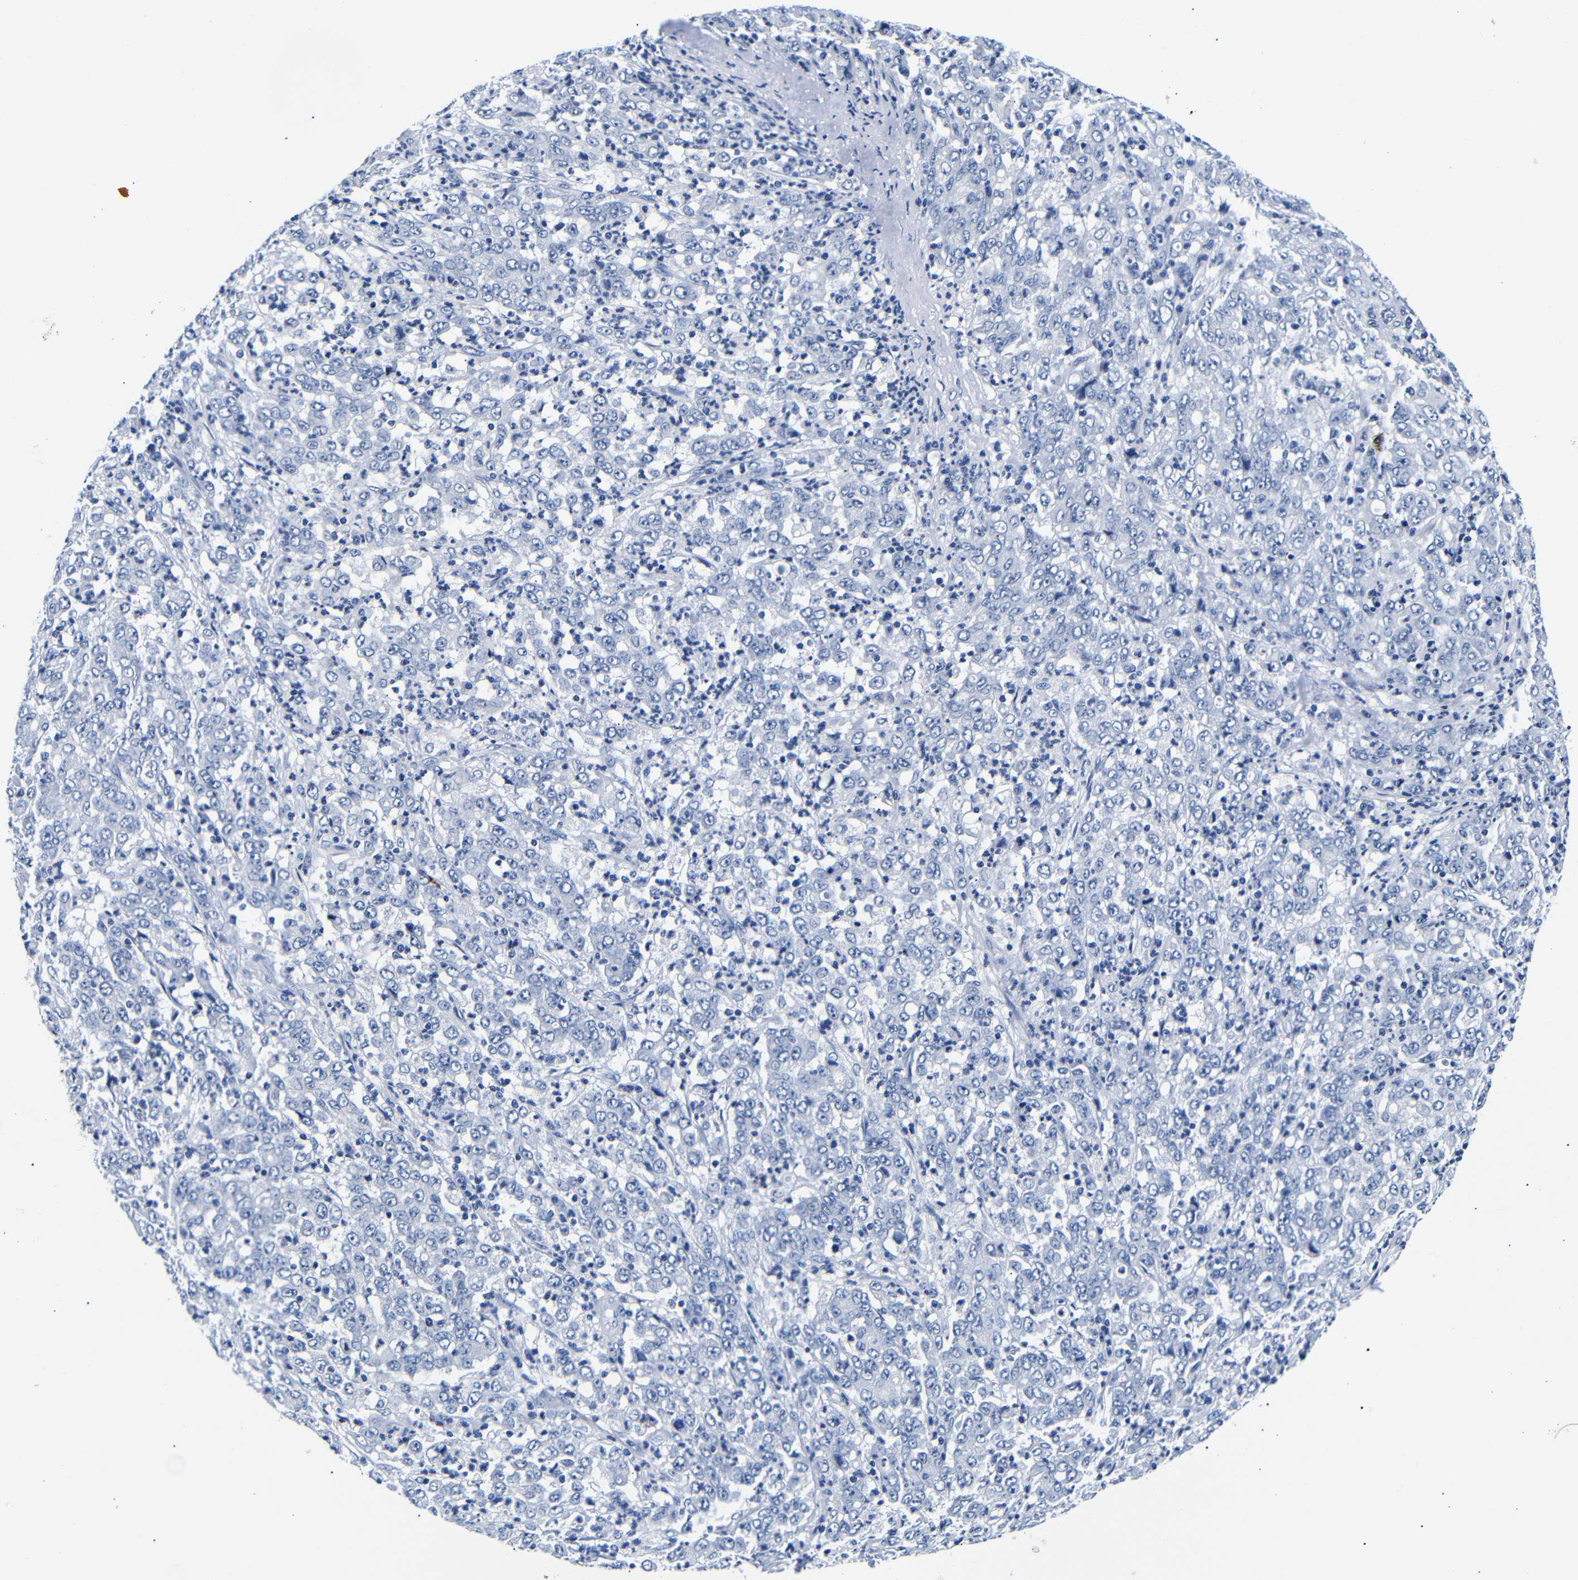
{"staining": {"intensity": "negative", "quantity": "none", "location": "none"}, "tissue": "stomach cancer", "cell_type": "Tumor cells", "image_type": "cancer", "snomed": [{"axis": "morphology", "description": "Adenocarcinoma, NOS"}, {"axis": "topography", "description": "Stomach, lower"}], "caption": "The photomicrograph demonstrates no significant expression in tumor cells of stomach cancer.", "gene": "GAP43", "patient": {"sex": "female", "age": 71}}